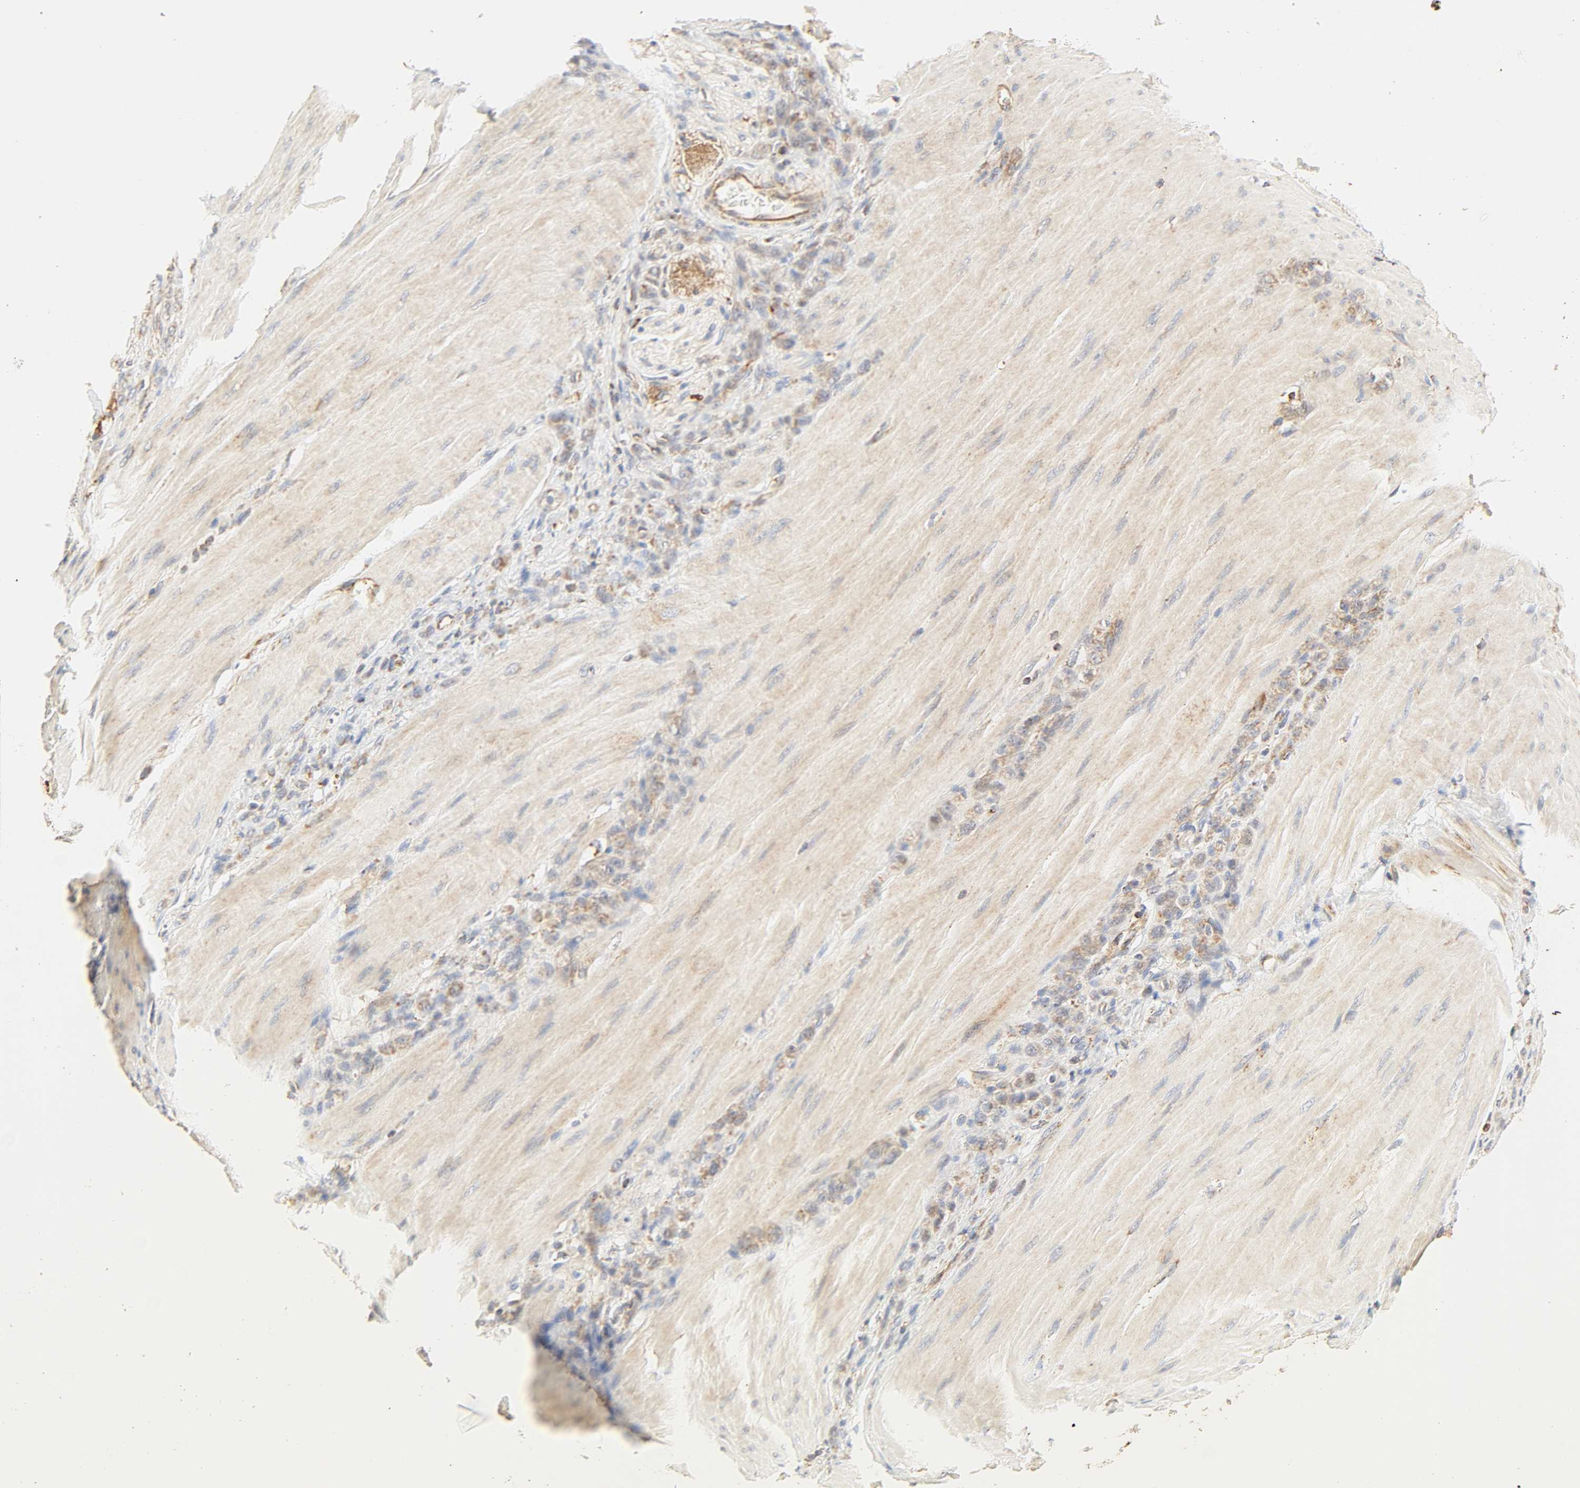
{"staining": {"intensity": "moderate", "quantity": ">75%", "location": "cytoplasmic/membranous"}, "tissue": "stomach cancer", "cell_type": "Tumor cells", "image_type": "cancer", "snomed": [{"axis": "morphology", "description": "Adenocarcinoma, NOS"}, {"axis": "topography", "description": "Stomach"}], "caption": "Tumor cells demonstrate medium levels of moderate cytoplasmic/membranous staining in about >75% of cells in human stomach cancer (adenocarcinoma). The staining was performed using DAB (3,3'-diaminobenzidine), with brown indicating positive protein expression. Nuclei are stained blue with hematoxylin.", "gene": "ZMAT5", "patient": {"sex": "male", "age": 82}}